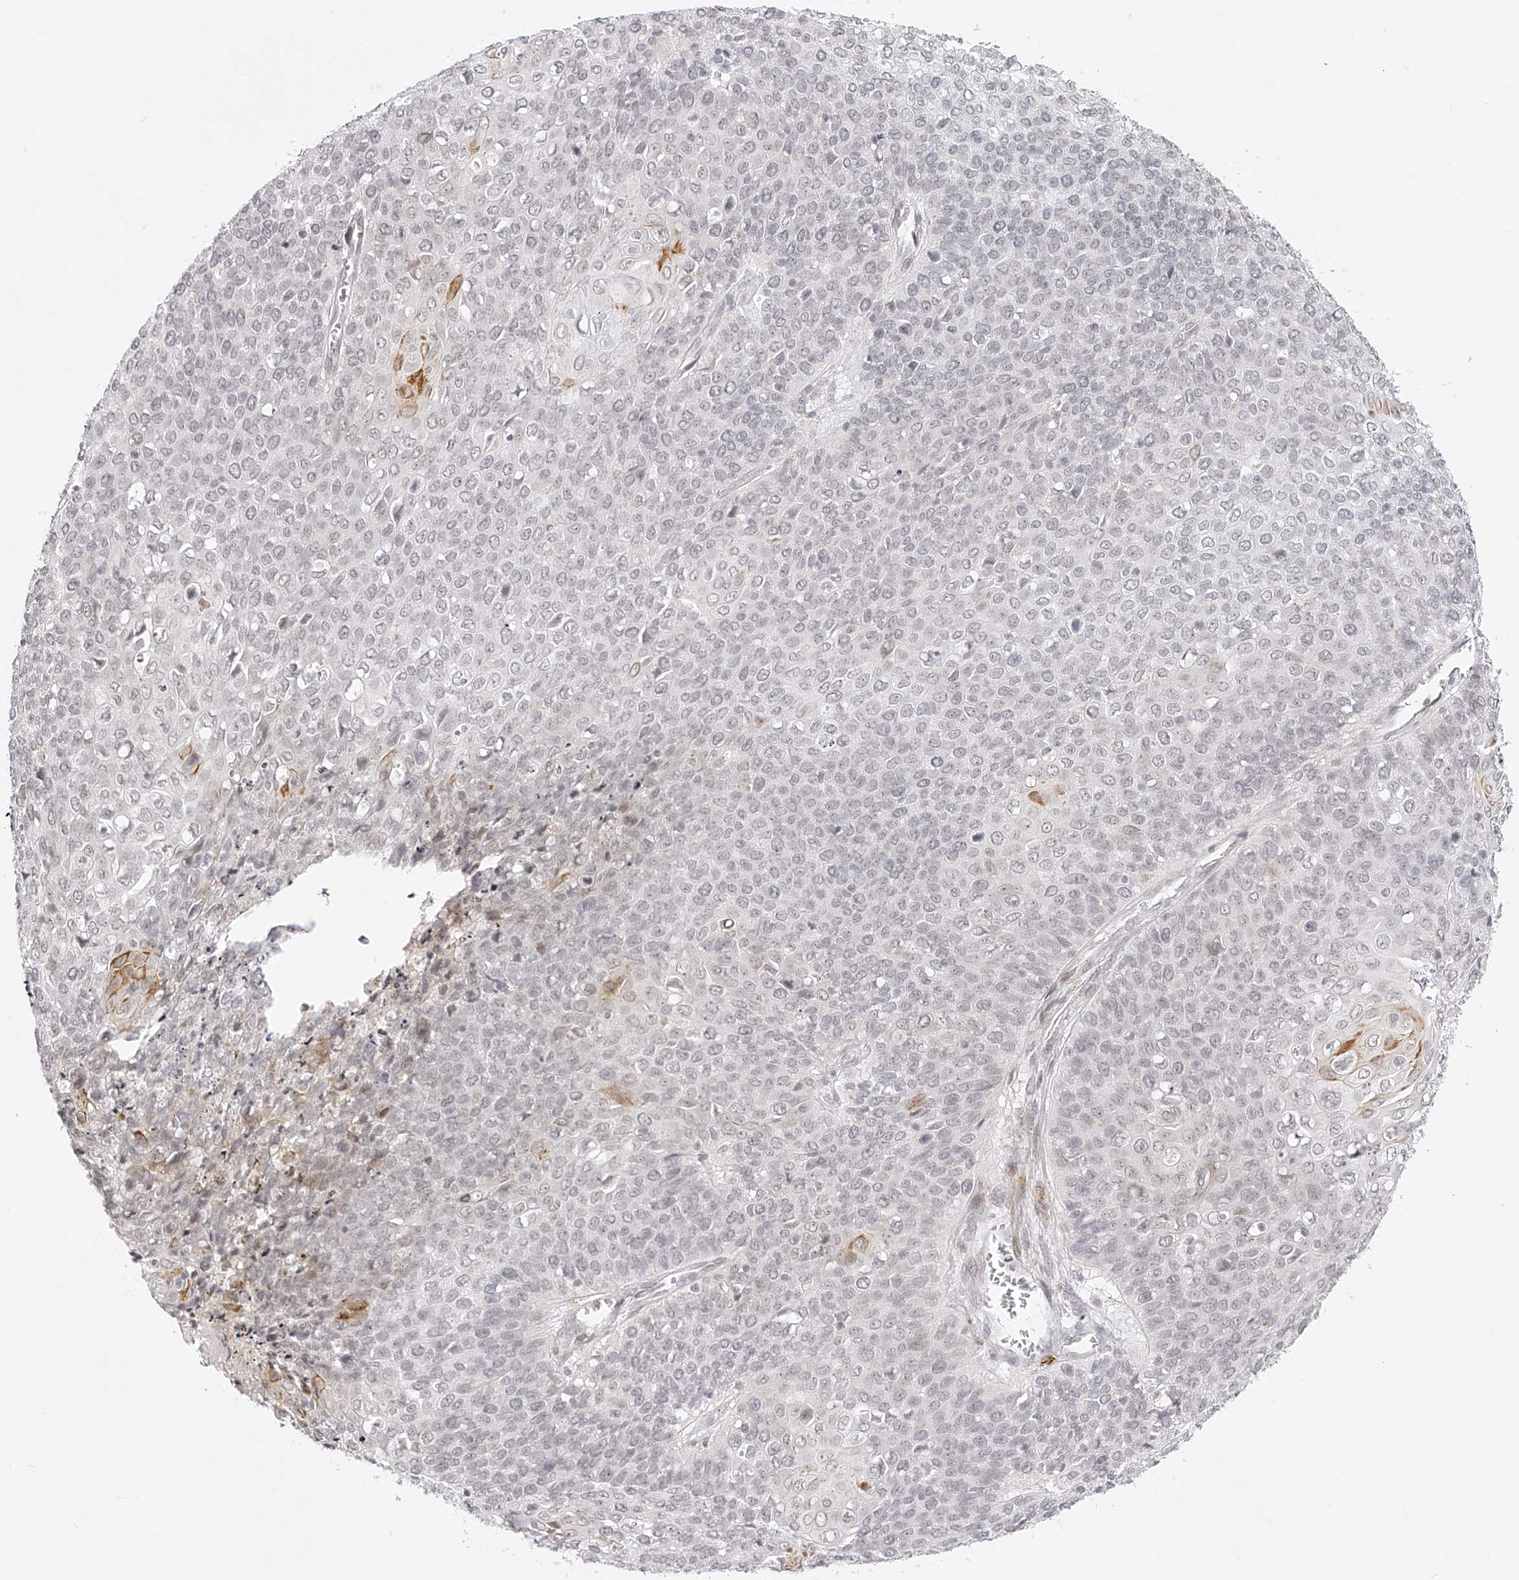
{"staining": {"intensity": "weak", "quantity": "<25%", "location": "nuclear"}, "tissue": "cervical cancer", "cell_type": "Tumor cells", "image_type": "cancer", "snomed": [{"axis": "morphology", "description": "Squamous cell carcinoma, NOS"}, {"axis": "topography", "description": "Cervix"}], "caption": "Tumor cells show no significant protein positivity in cervical cancer (squamous cell carcinoma).", "gene": "PLEKHG1", "patient": {"sex": "female", "age": 39}}